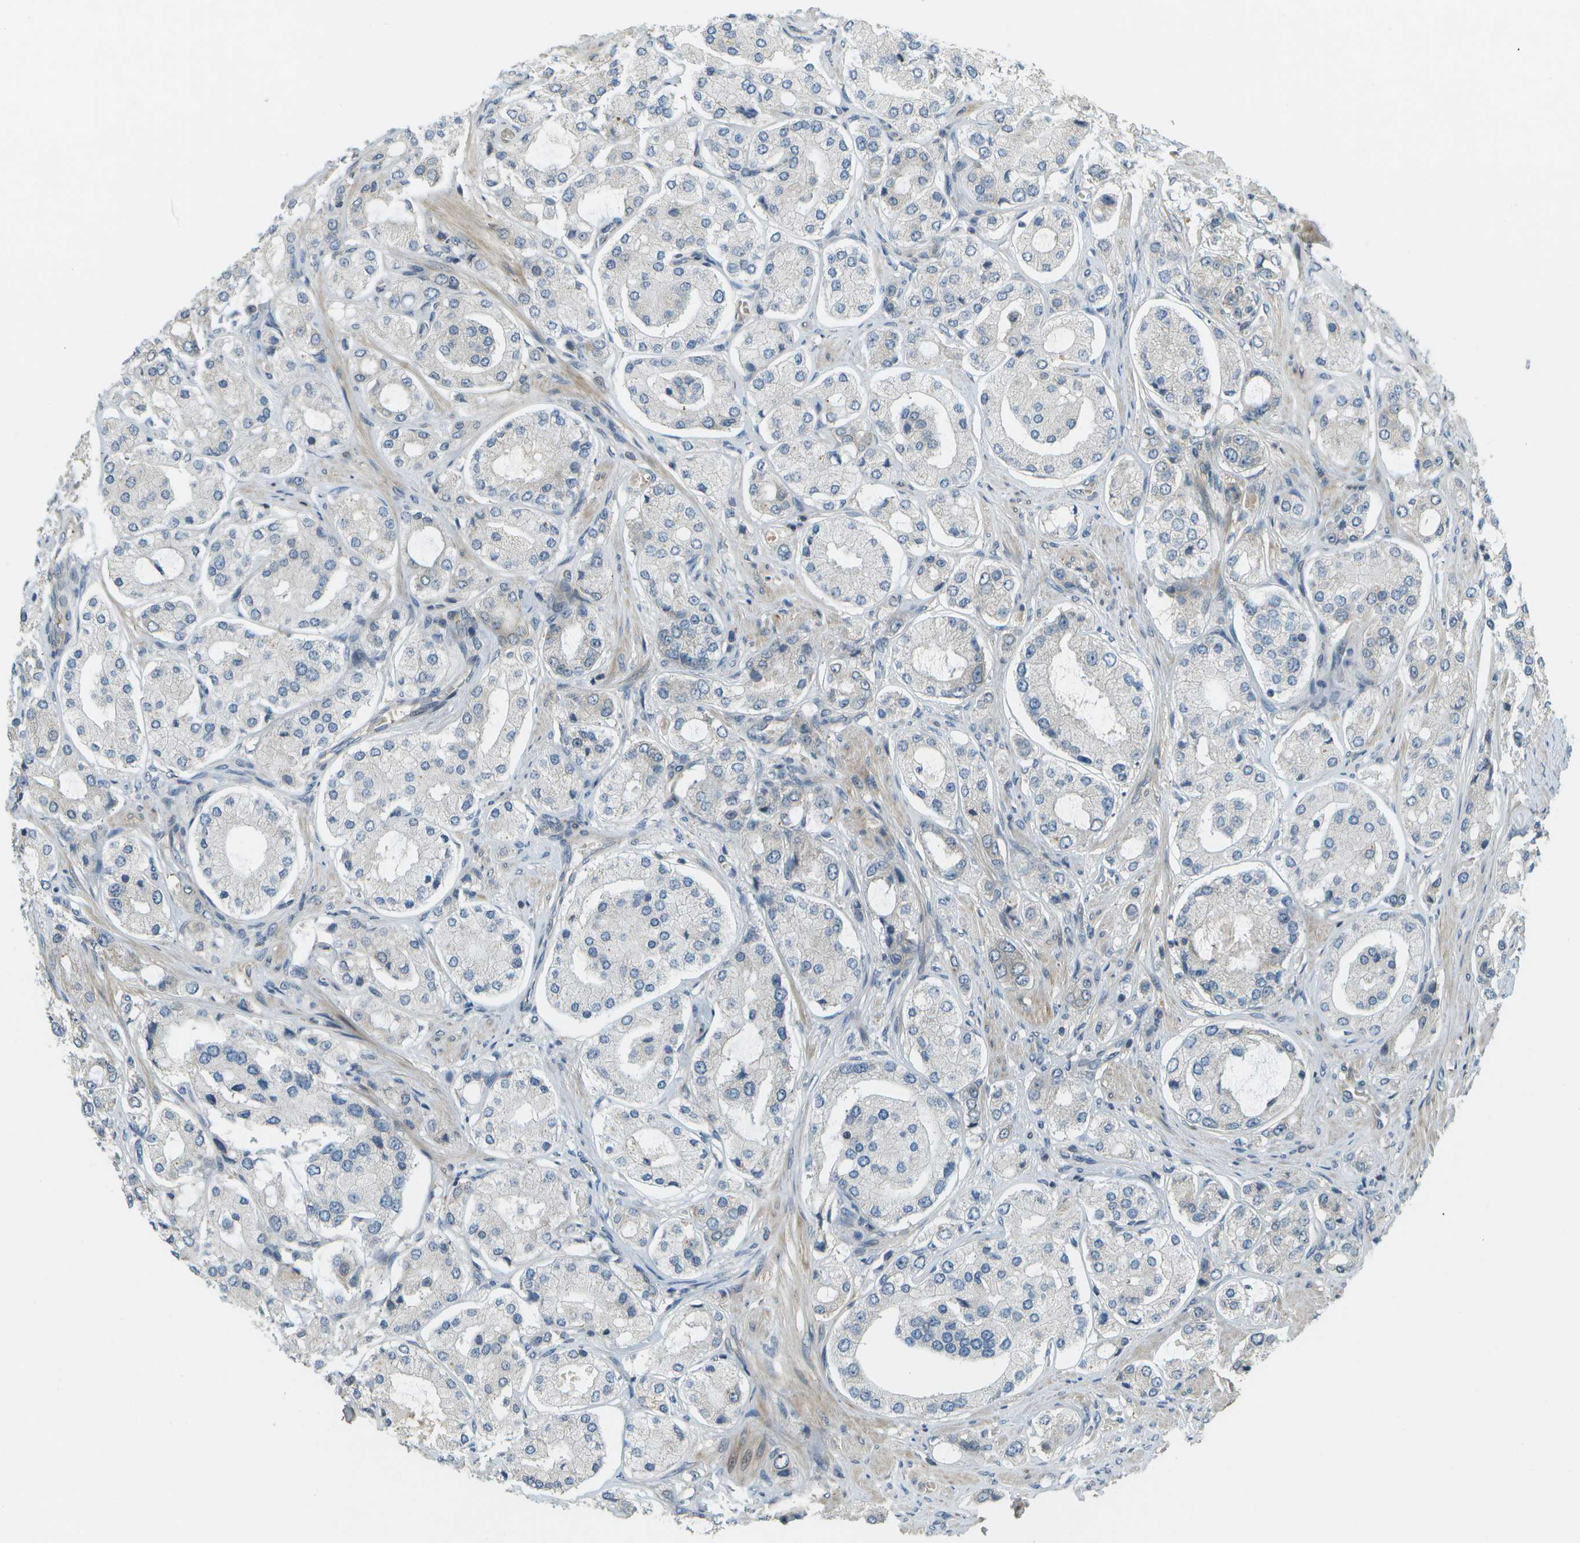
{"staining": {"intensity": "negative", "quantity": "none", "location": "none"}, "tissue": "prostate cancer", "cell_type": "Tumor cells", "image_type": "cancer", "snomed": [{"axis": "morphology", "description": "Adenocarcinoma, High grade"}, {"axis": "topography", "description": "Prostate"}], "caption": "IHC image of neoplastic tissue: high-grade adenocarcinoma (prostate) stained with DAB (3,3'-diaminobenzidine) displays no significant protein positivity in tumor cells.", "gene": "WNK2", "patient": {"sex": "male", "age": 65}}